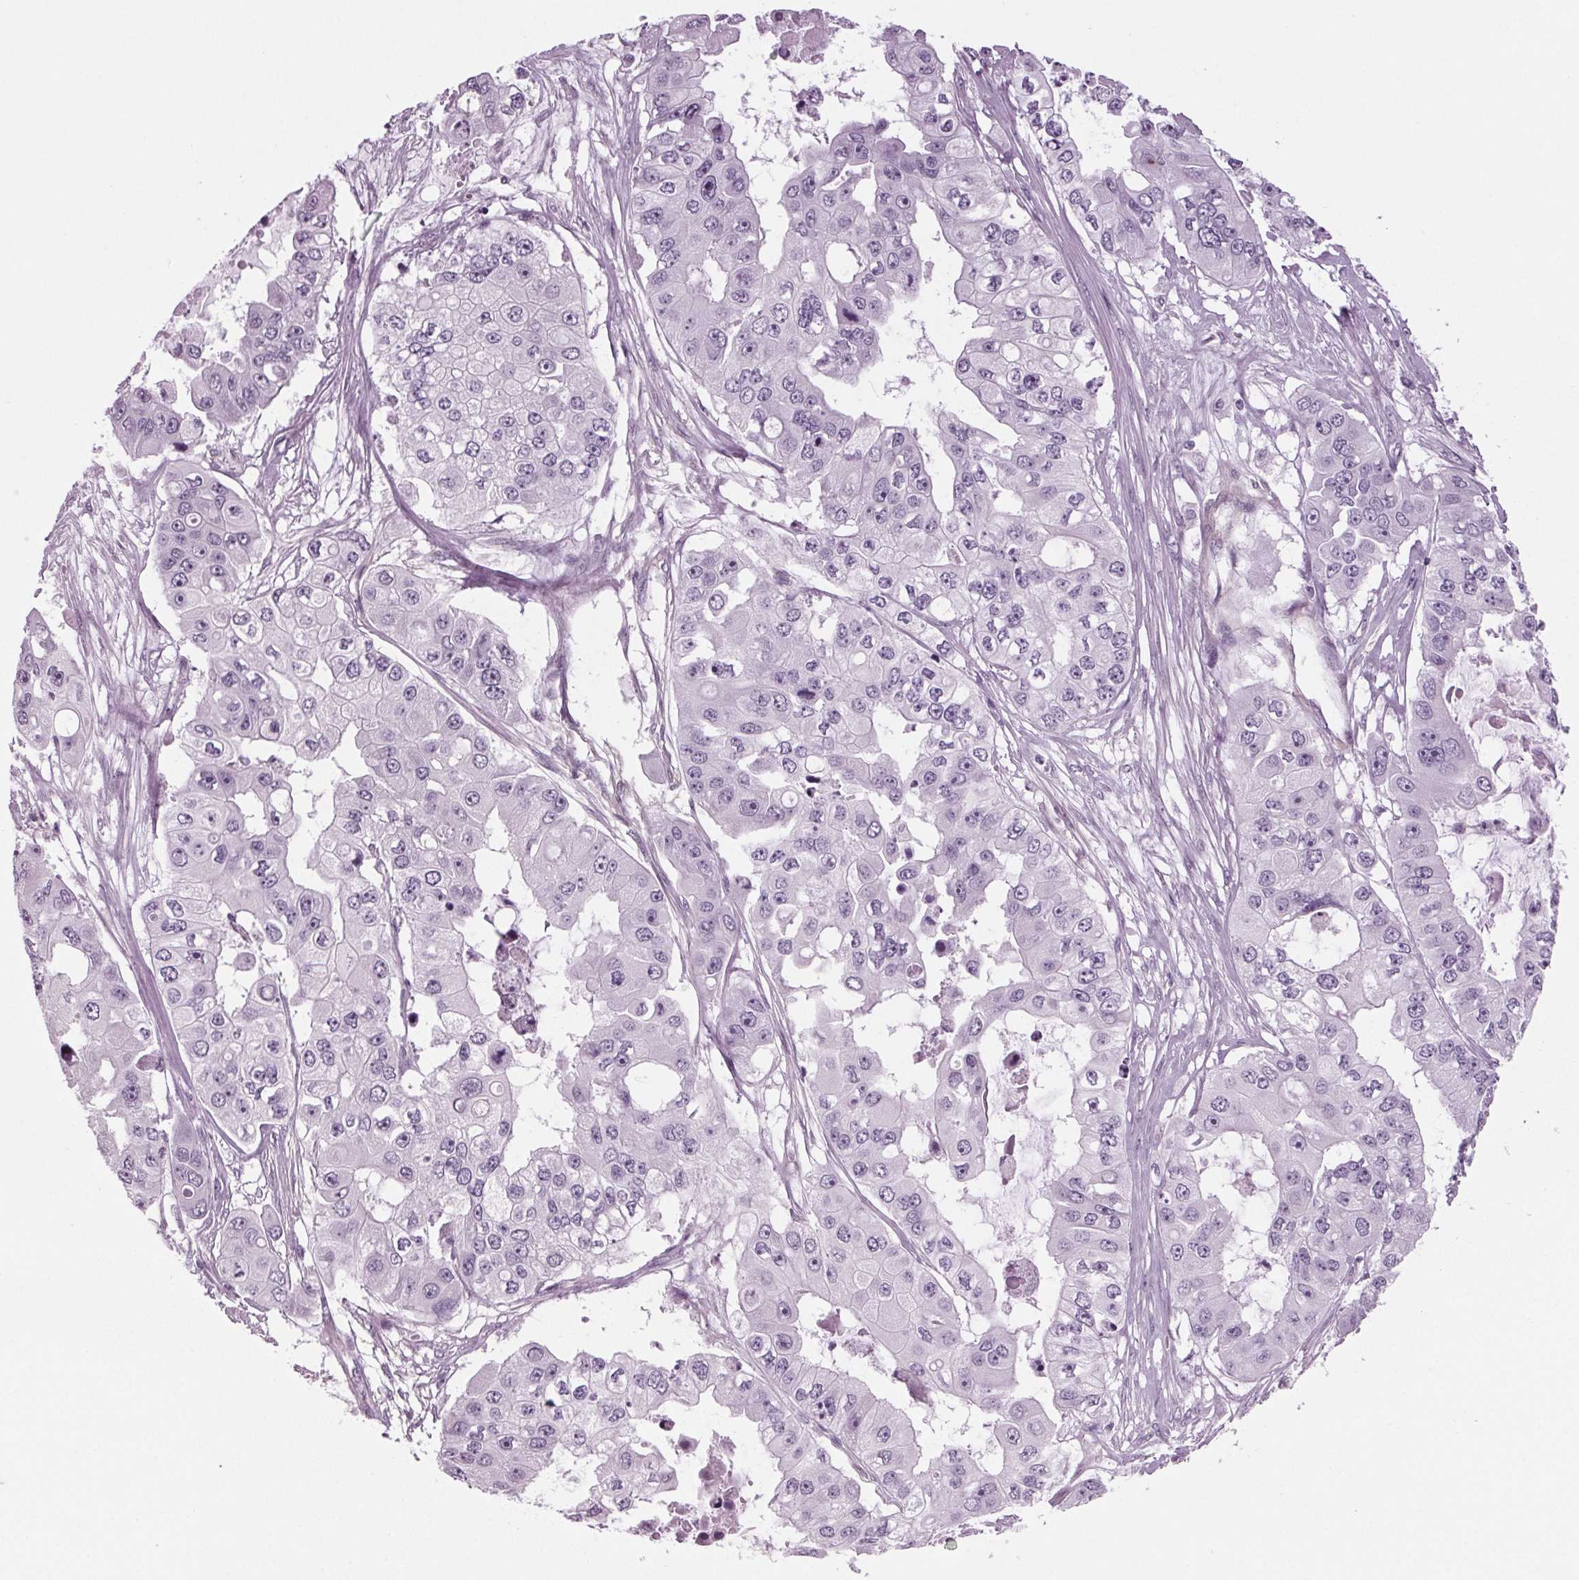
{"staining": {"intensity": "negative", "quantity": "none", "location": "none"}, "tissue": "ovarian cancer", "cell_type": "Tumor cells", "image_type": "cancer", "snomed": [{"axis": "morphology", "description": "Cystadenocarcinoma, serous, NOS"}, {"axis": "topography", "description": "Ovary"}], "caption": "The immunohistochemistry (IHC) photomicrograph has no significant staining in tumor cells of ovarian cancer tissue. (Stains: DAB immunohistochemistry with hematoxylin counter stain, Microscopy: brightfield microscopy at high magnification).", "gene": "BHLHE22", "patient": {"sex": "female", "age": 56}}